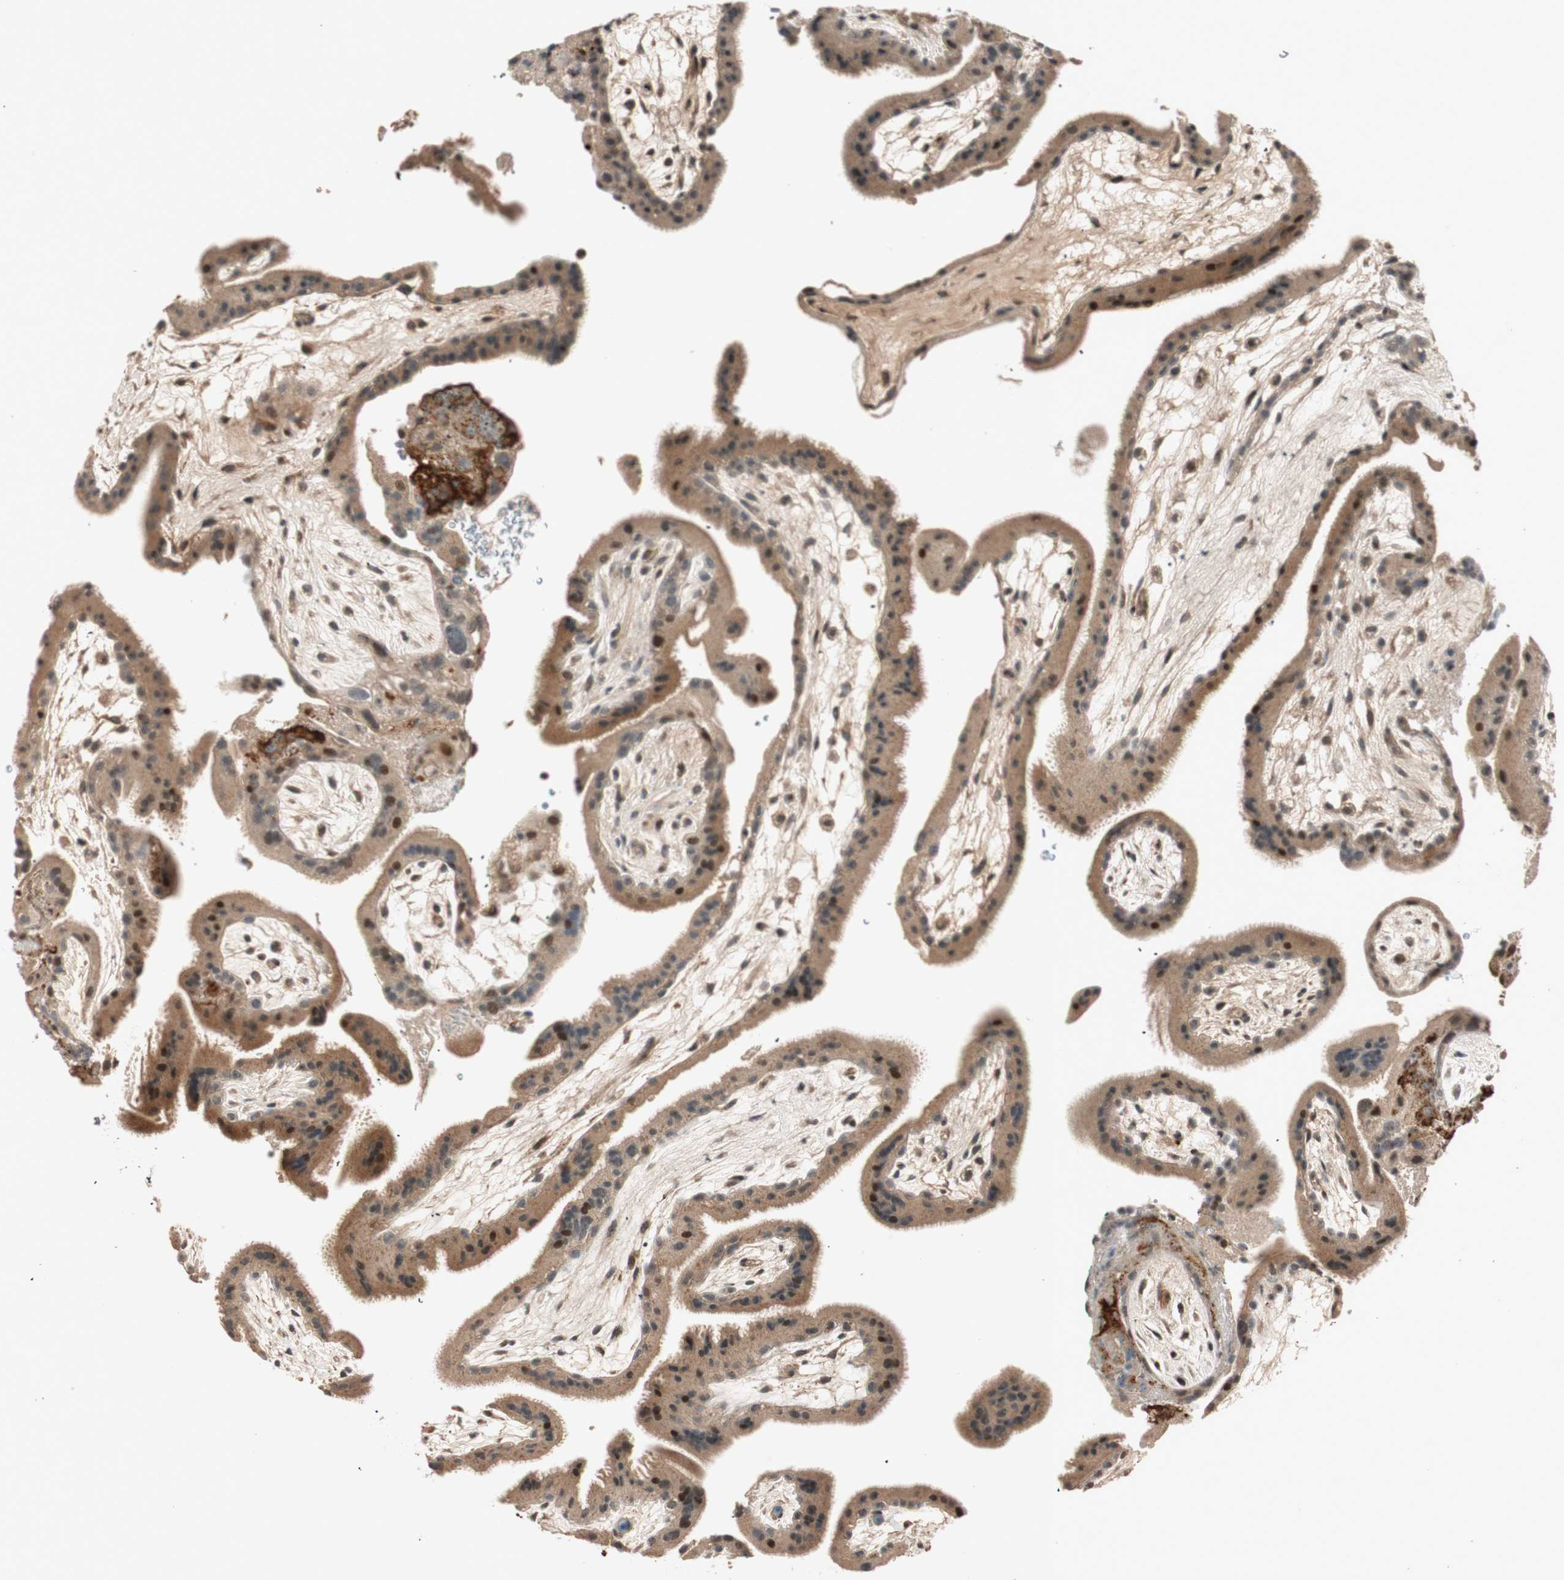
{"staining": {"intensity": "moderate", "quantity": "25%-75%", "location": "cytoplasmic/membranous,nuclear"}, "tissue": "placenta", "cell_type": "Decidual cells", "image_type": "normal", "snomed": [{"axis": "morphology", "description": "Normal tissue, NOS"}, {"axis": "topography", "description": "Placenta"}], "caption": "Protein staining demonstrates moderate cytoplasmic/membranous,nuclear positivity in about 25%-75% of decidual cells in benign placenta.", "gene": "EPHA6", "patient": {"sex": "female", "age": 19}}